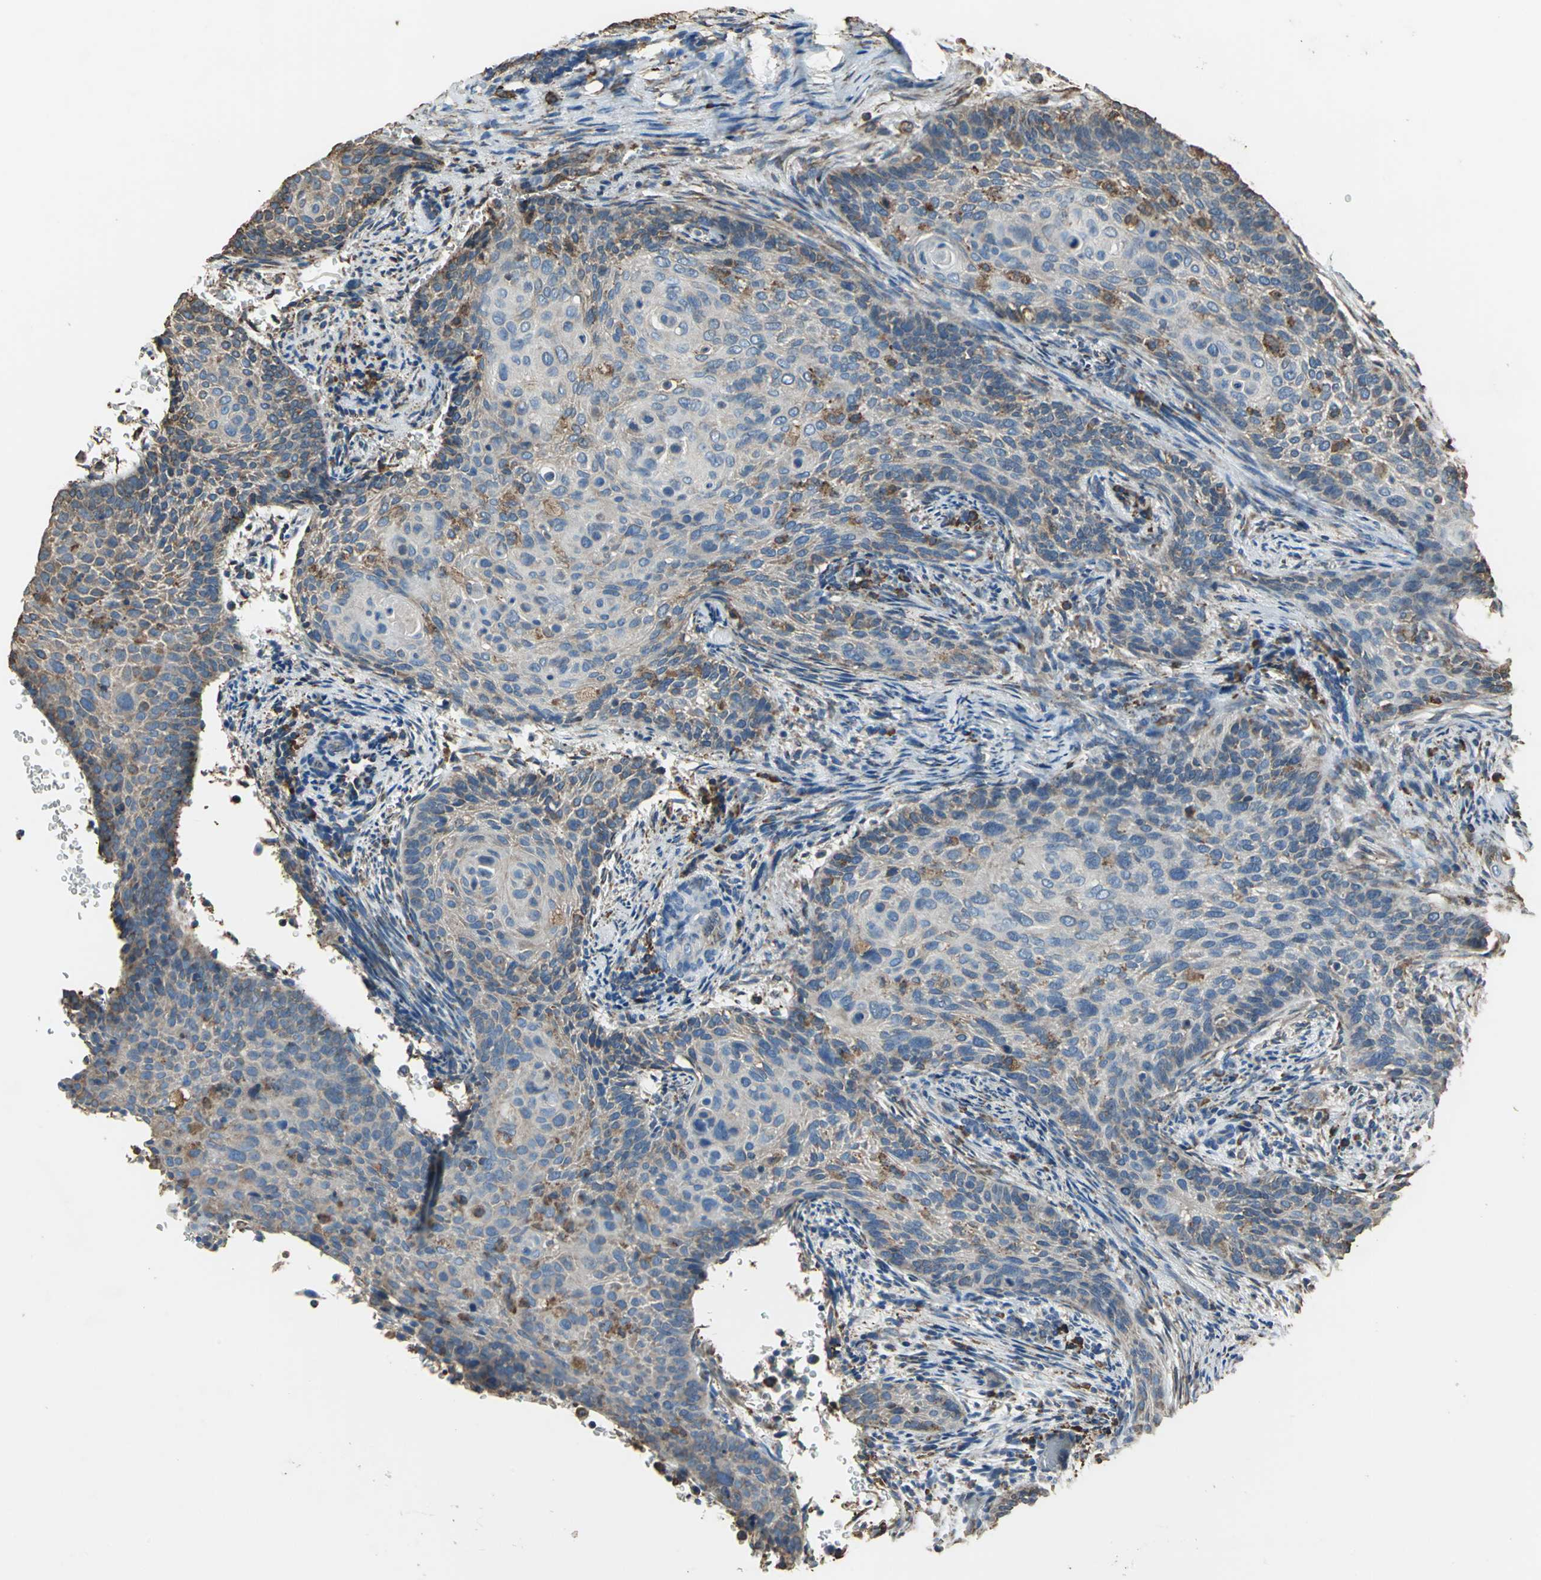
{"staining": {"intensity": "moderate", "quantity": "25%-75%", "location": "cytoplasmic/membranous"}, "tissue": "cervical cancer", "cell_type": "Tumor cells", "image_type": "cancer", "snomed": [{"axis": "morphology", "description": "Squamous cell carcinoma, NOS"}, {"axis": "topography", "description": "Cervix"}], "caption": "A brown stain labels moderate cytoplasmic/membranous expression of a protein in cervical cancer (squamous cell carcinoma) tumor cells.", "gene": "GPANK1", "patient": {"sex": "female", "age": 33}}